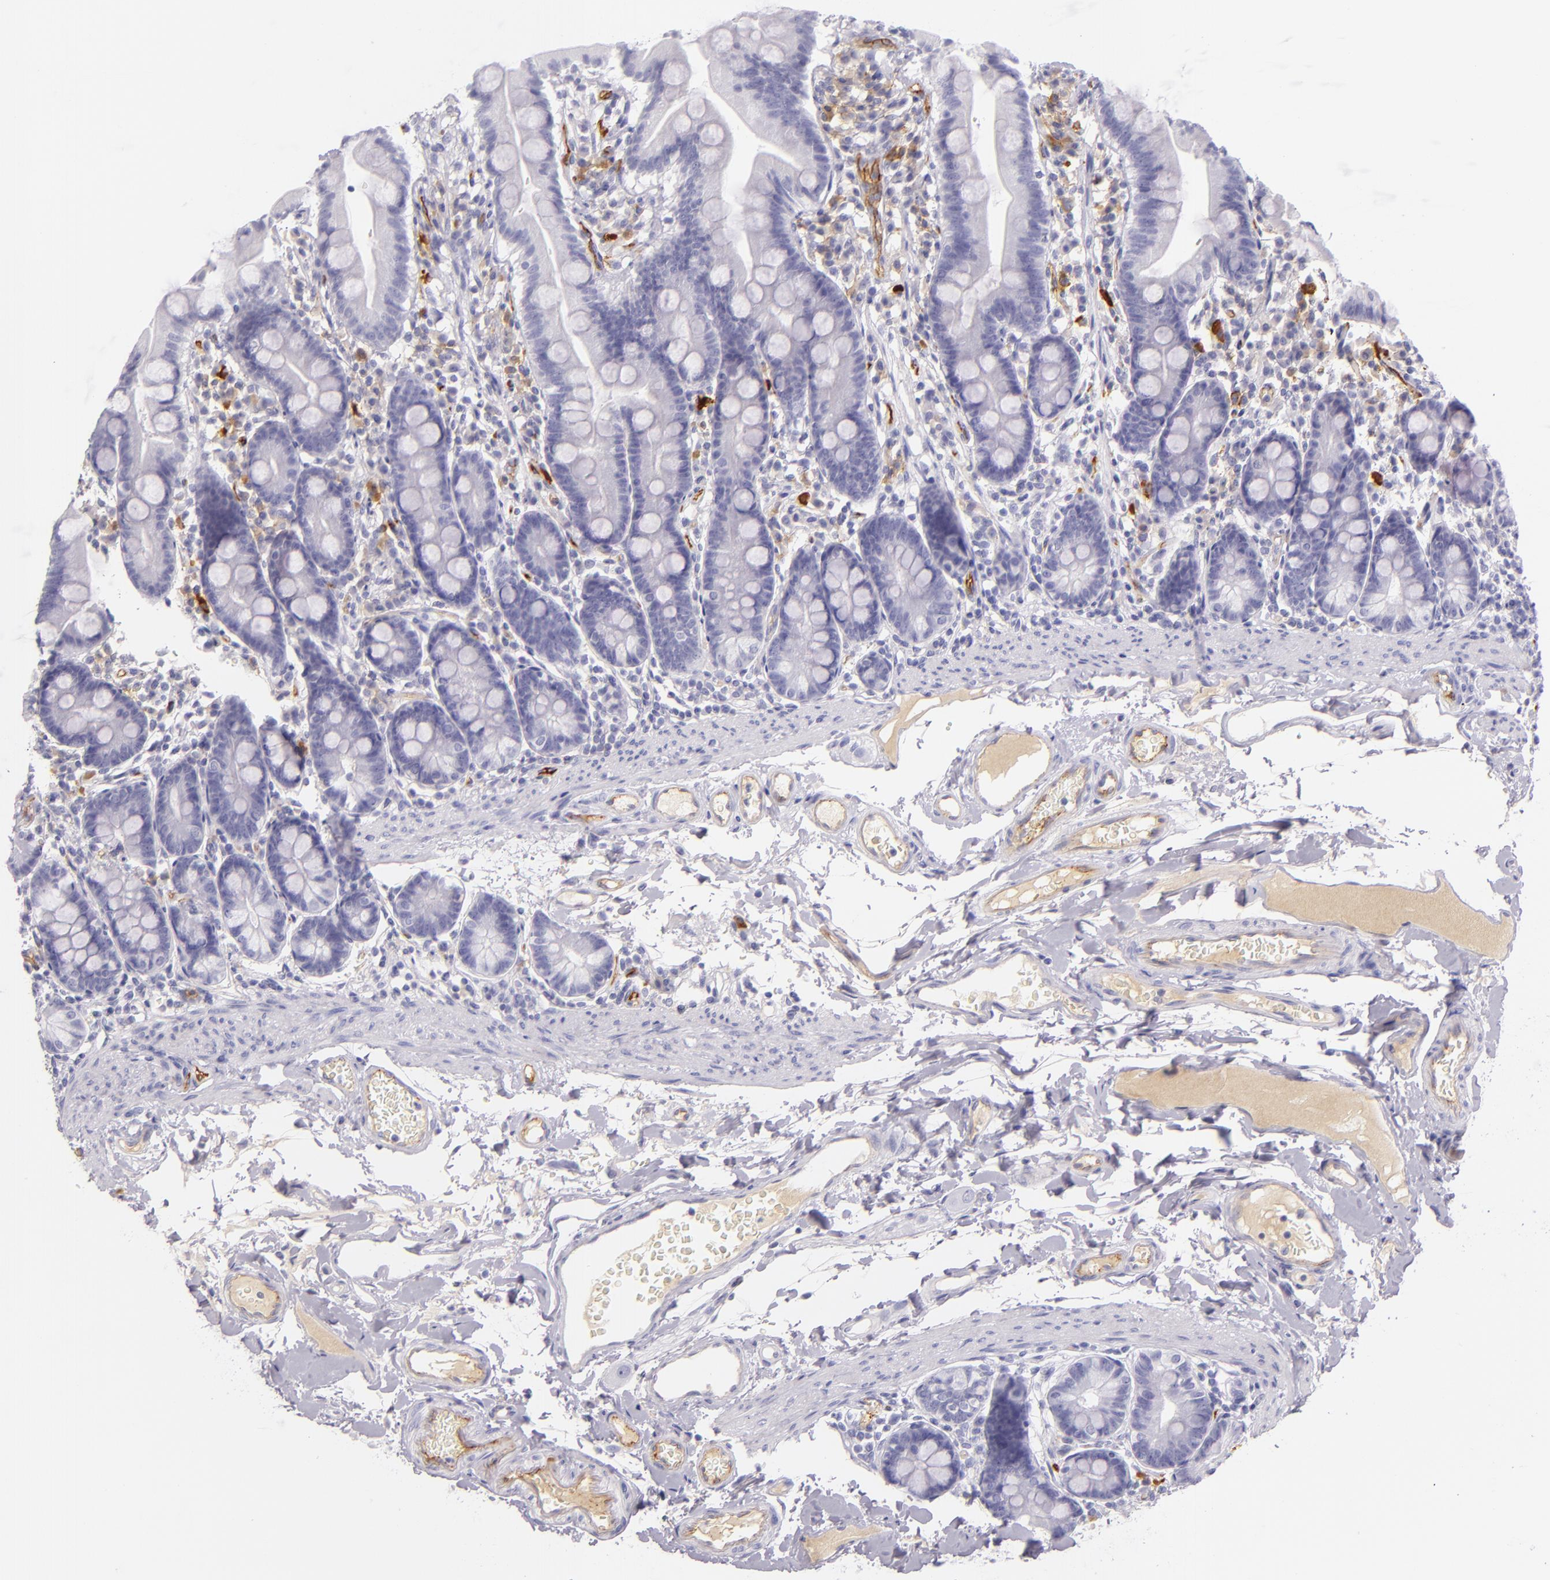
{"staining": {"intensity": "negative", "quantity": "none", "location": "none"}, "tissue": "duodenum", "cell_type": "Glandular cells", "image_type": "normal", "snomed": [{"axis": "morphology", "description": "Normal tissue, NOS"}, {"axis": "topography", "description": "Duodenum"}], "caption": "High power microscopy image of an immunohistochemistry (IHC) micrograph of normal duodenum, revealing no significant staining in glandular cells.", "gene": "ICAM1", "patient": {"sex": "male", "age": 50}}